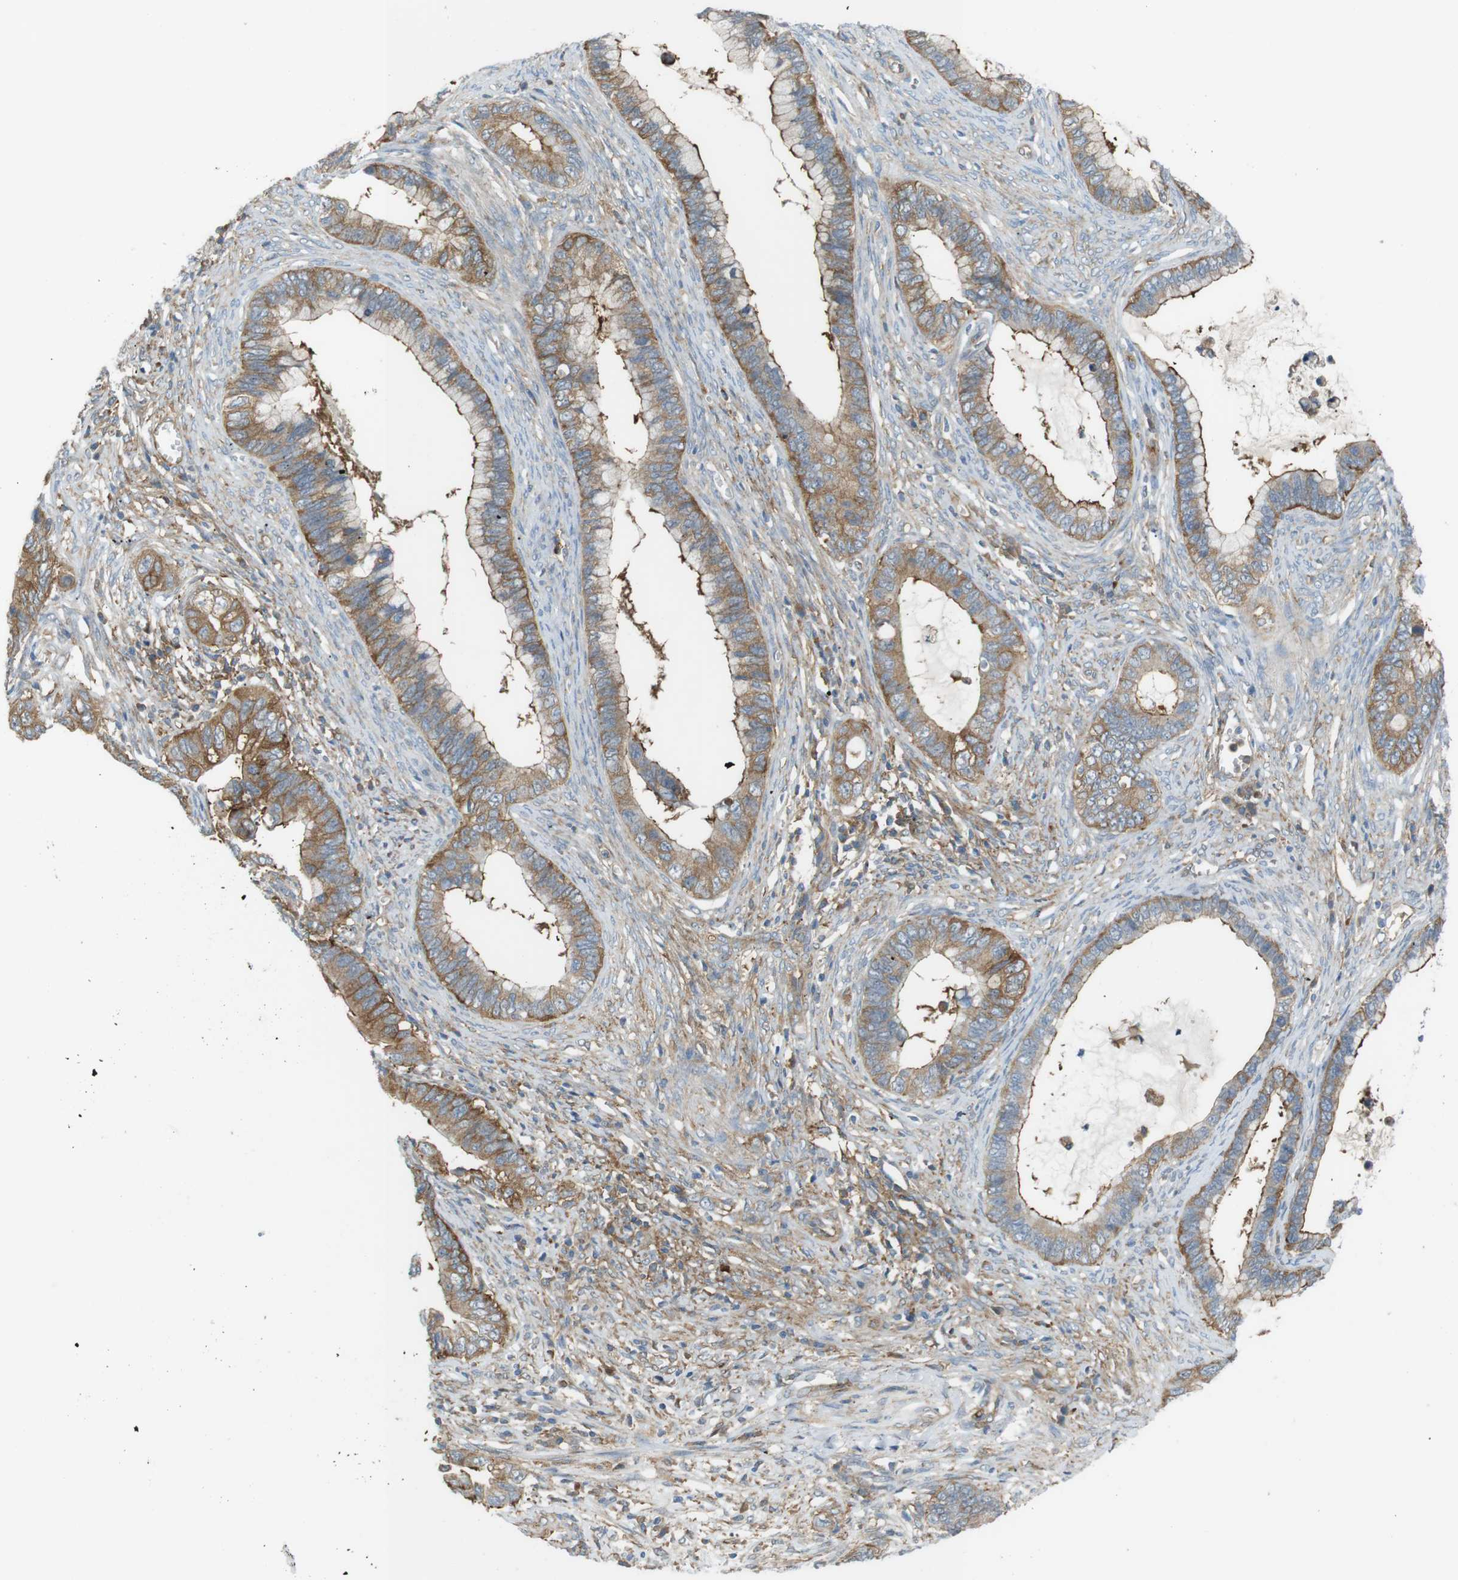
{"staining": {"intensity": "moderate", "quantity": ">75%", "location": "cytoplasmic/membranous"}, "tissue": "cervical cancer", "cell_type": "Tumor cells", "image_type": "cancer", "snomed": [{"axis": "morphology", "description": "Adenocarcinoma, NOS"}, {"axis": "topography", "description": "Cervix"}], "caption": "Brown immunohistochemical staining in cervical cancer (adenocarcinoma) demonstrates moderate cytoplasmic/membranous expression in approximately >75% of tumor cells.", "gene": "PEPD", "patient": {"sex": "female", "age": 44}}